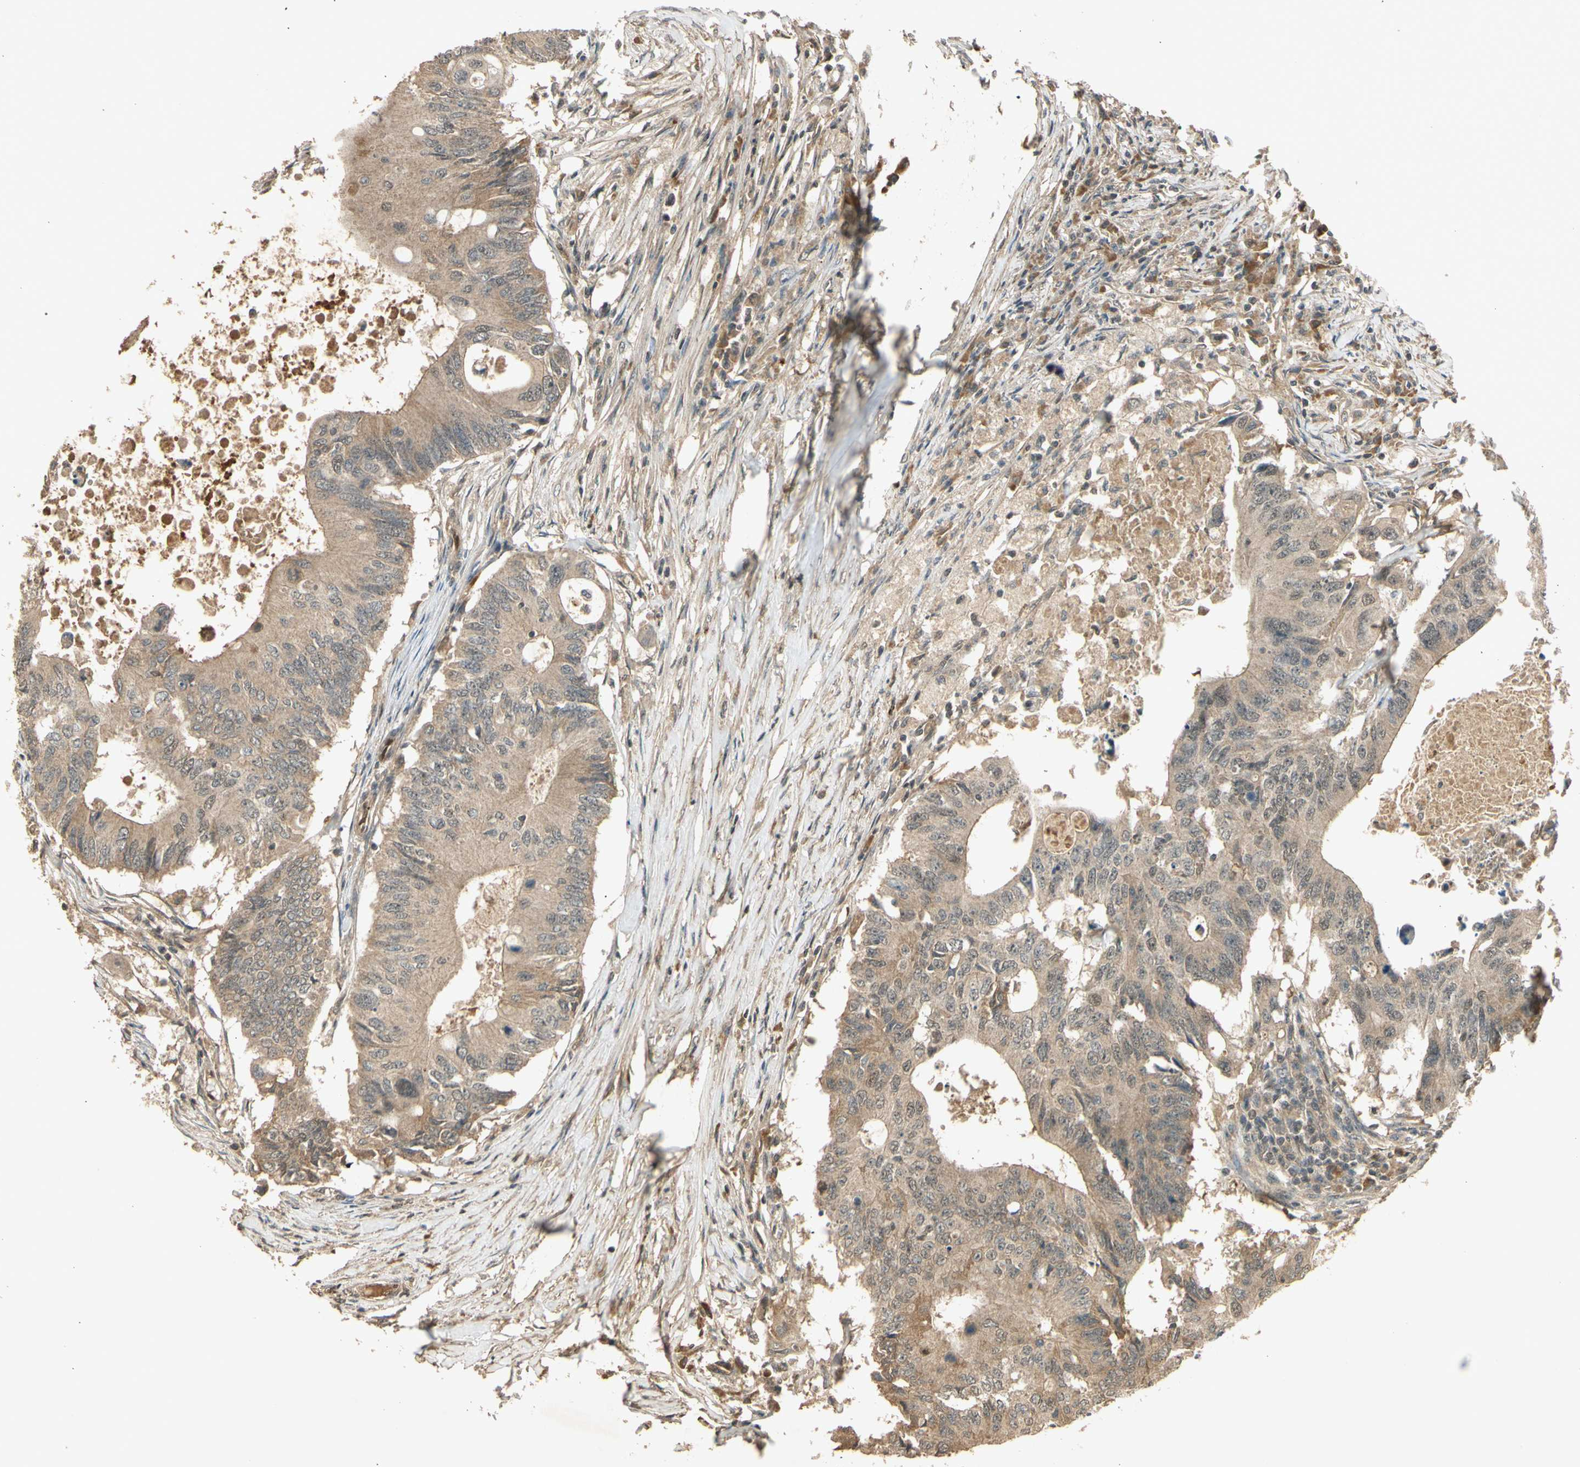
{"staining": {"intensity": "weak", "quantity": ">75%", "location": "cytoplasmic/membranous"}, "tissue": "colorectal cancer", "cell_type": "Tumor cells", "image_type": "cancer", "snomed": [{"axis": "morphology", "description": "Adenocarcinoma, NOS"}, {"axis": "topography", "description": "Colon"}], "caption": "DAB immunohistochemical staining of adenocarcinoma (colorectal) shows weak cytoplasmic/membranous protein staining in approximately >75% of tumor cells.", "gene": "GMEB2", "patient": {"sex": "male", "age": 71}}